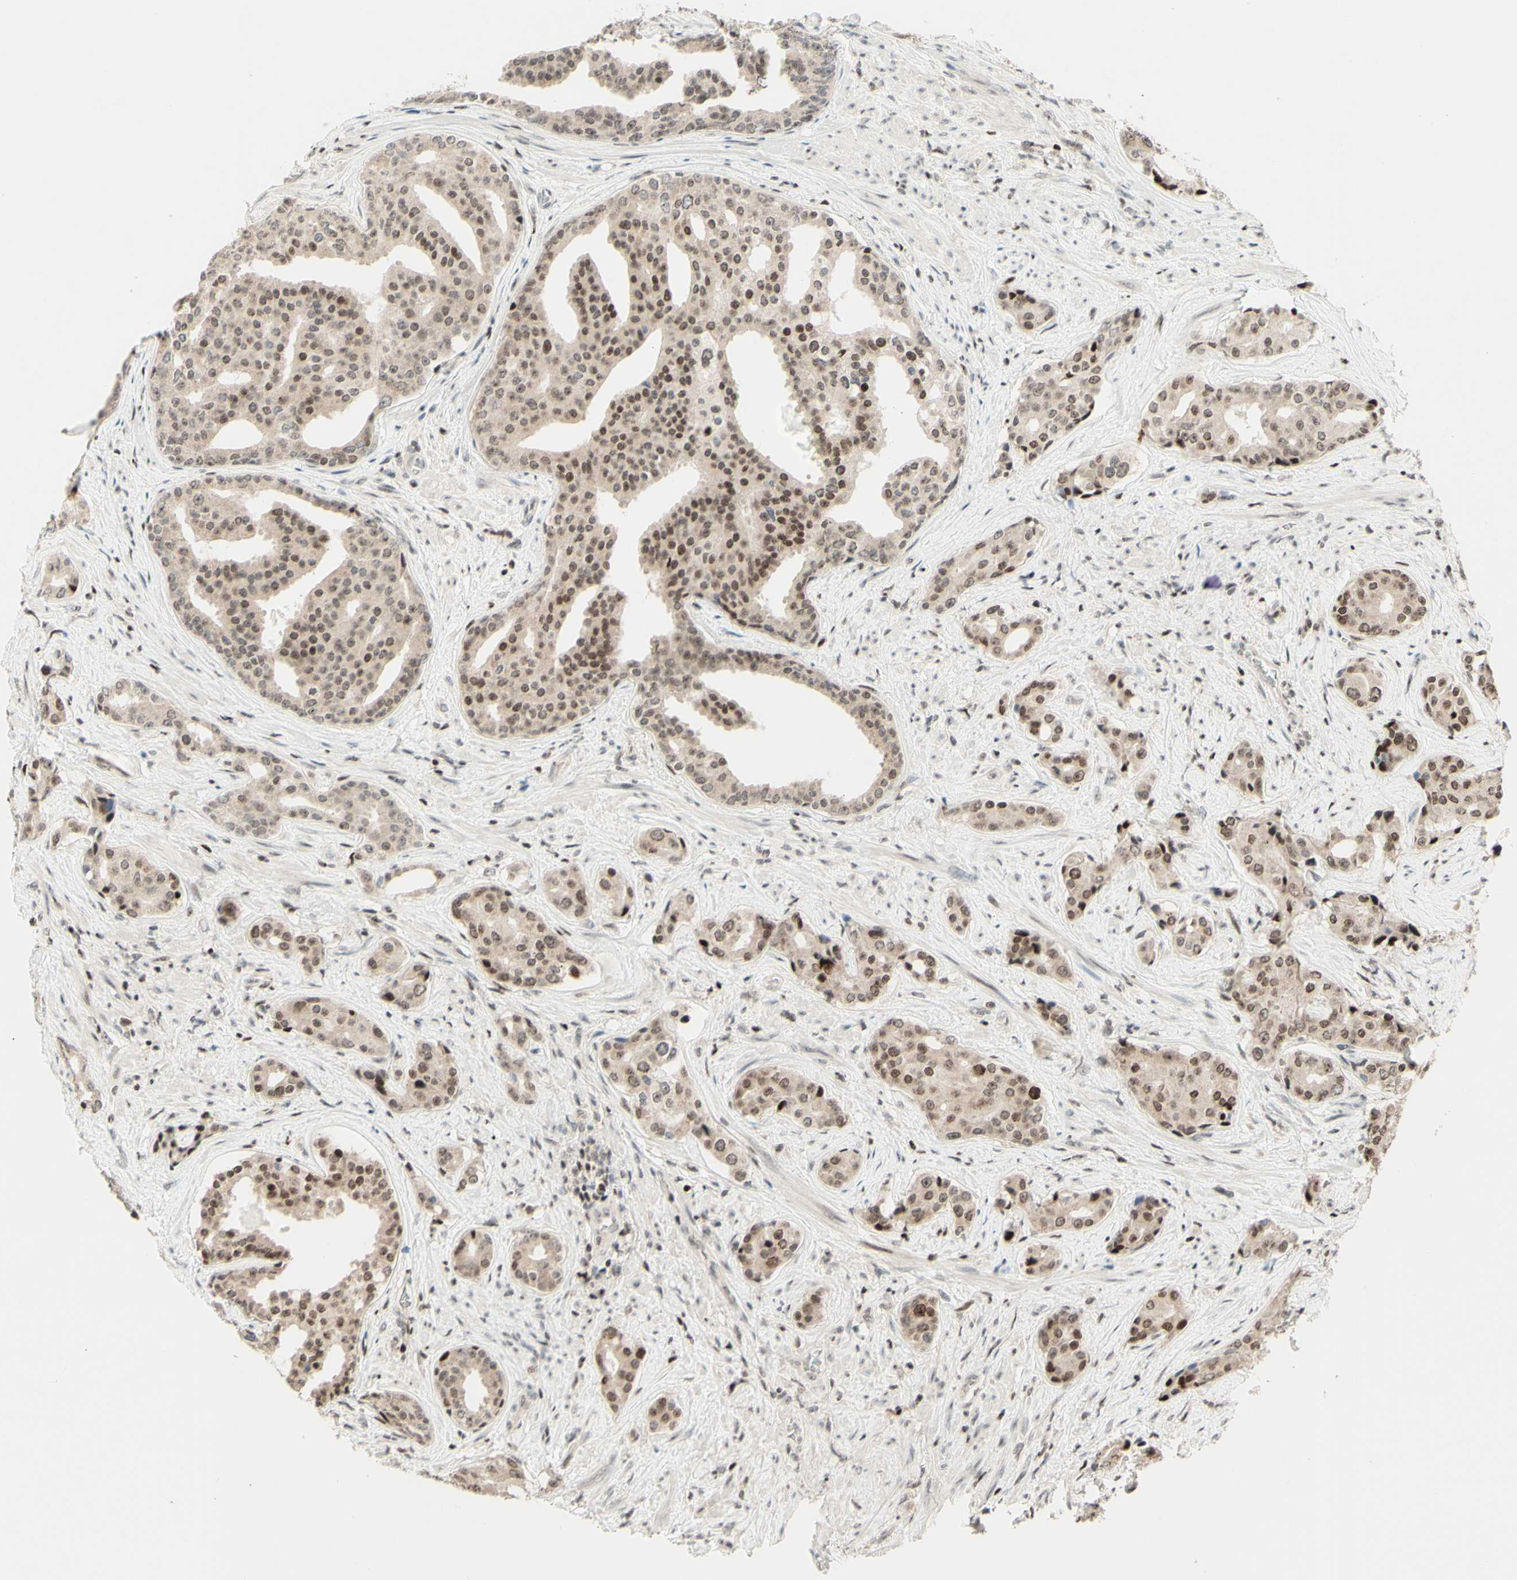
{"staining": {"intensity": "strong", "quantity": "<25%", "location": "nuclear"}, "tissue": "prostate cancer", "cell_type": "Tumor cells", "image_type": "cancer", "snomed": [{"axis": "morphology", "description": "Adenocarcinoma, High grade"}, {"axis": "topography", "description": "Prostate"}], "caption": "This is a histology image of immunohistochemistry (IHC) staining of adenocarcinoma (high-grade) (prostate), which shows strong expression in the nuclear of tumor cells.", "gene": "CDKL5", "patient": {"sex": "male", "age": 71}}